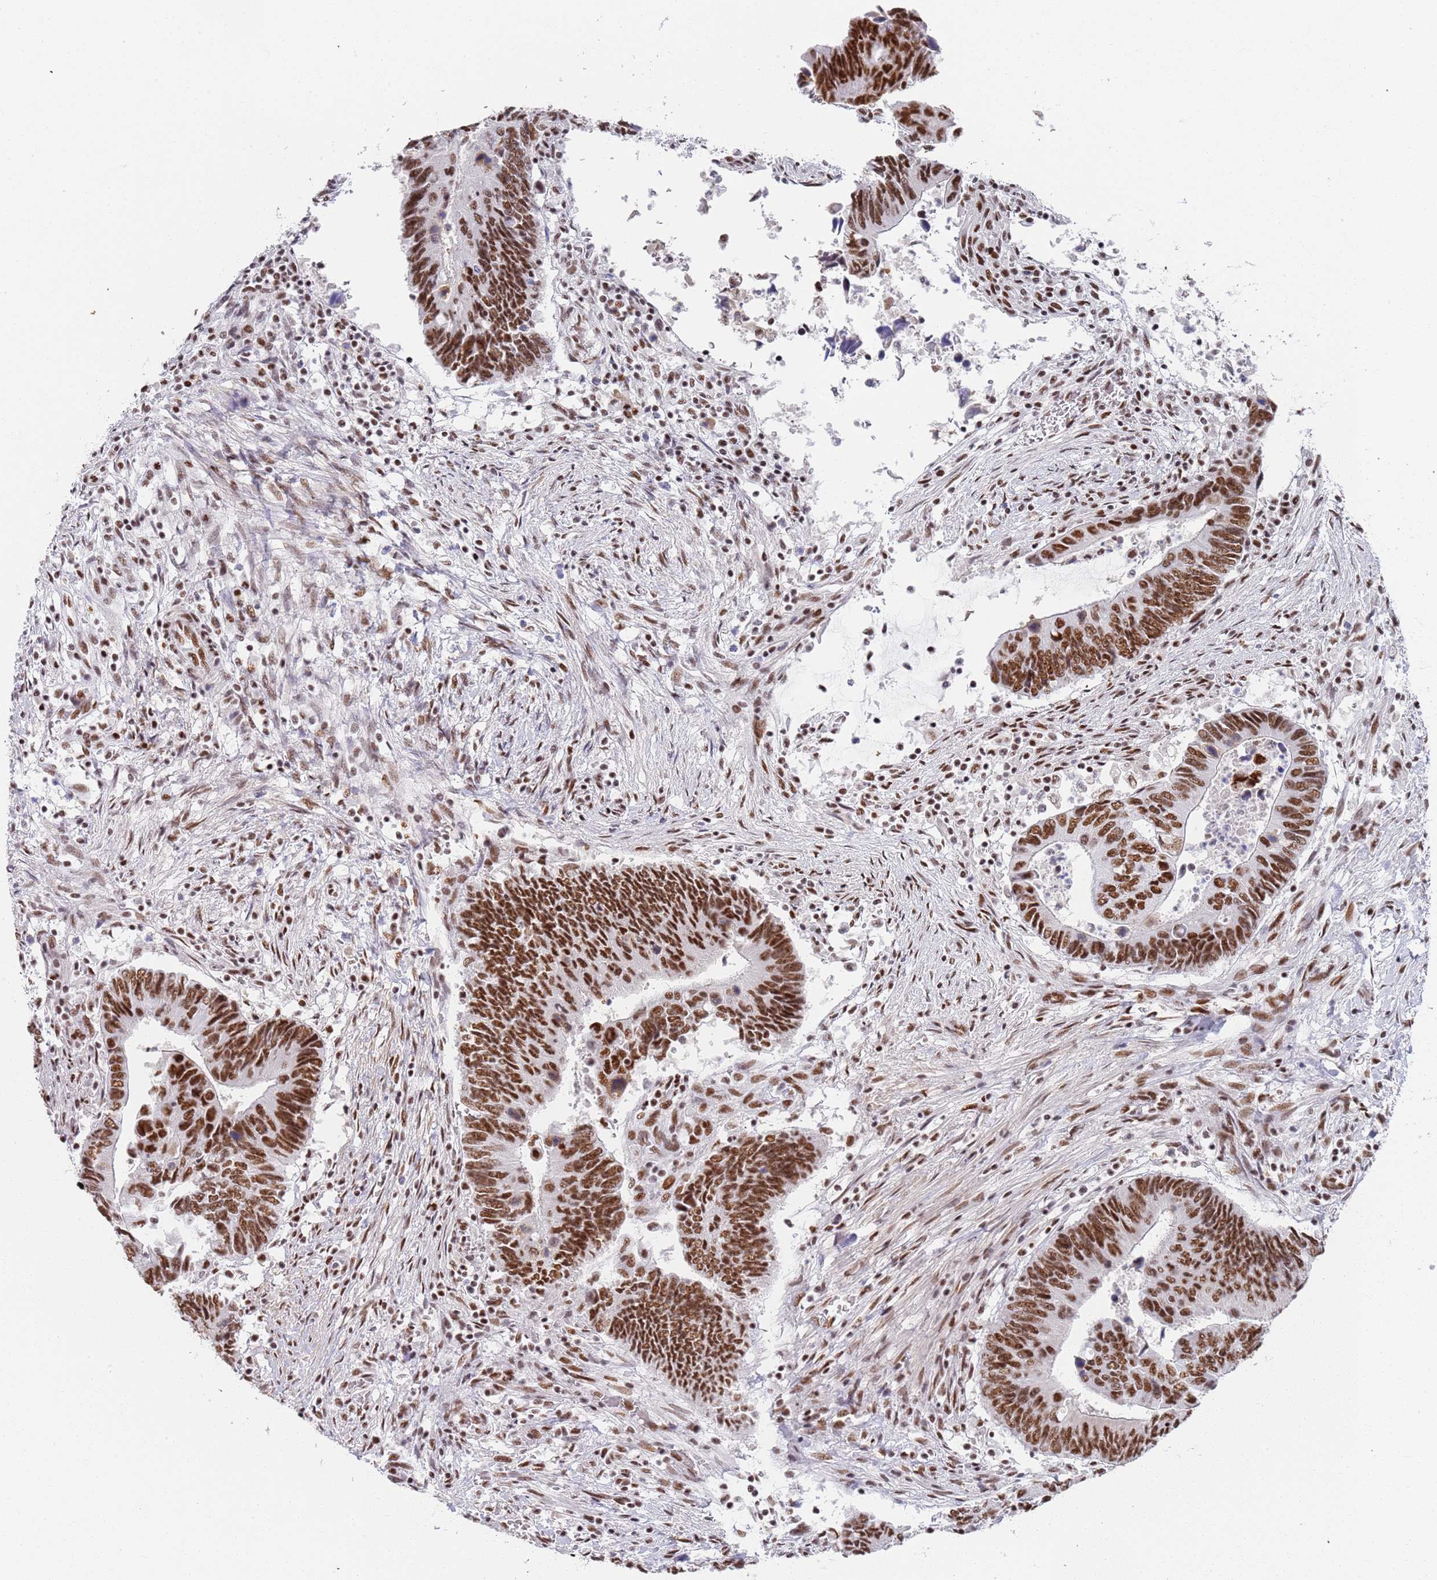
{"staining": {"intensity": "strong", "quantity": ">75%", "location": "nuclear"}, "tissue": "colorectal cancer", "cell_type": "Tumor cells", "image_type": "cancer", "snomed": [{"axis": "morphology", "description": "Adenocarcinoma, NOS"}, {"axis": "topography", "description": "Colon"}], "caption": "Immunohistochemistry staining of colorectal cancer (adenocarcinoma), which displays high levels of strong nuclear staining in about >75% of tumor cells indicating strong nuclear protein positivity. The staining was performed using DAB (brown) for protein detection and nuclei were counterstained in hematoxylin (blue).", "gene": "AKAP8L", "patient": {"sex": "male", "age": 87}}